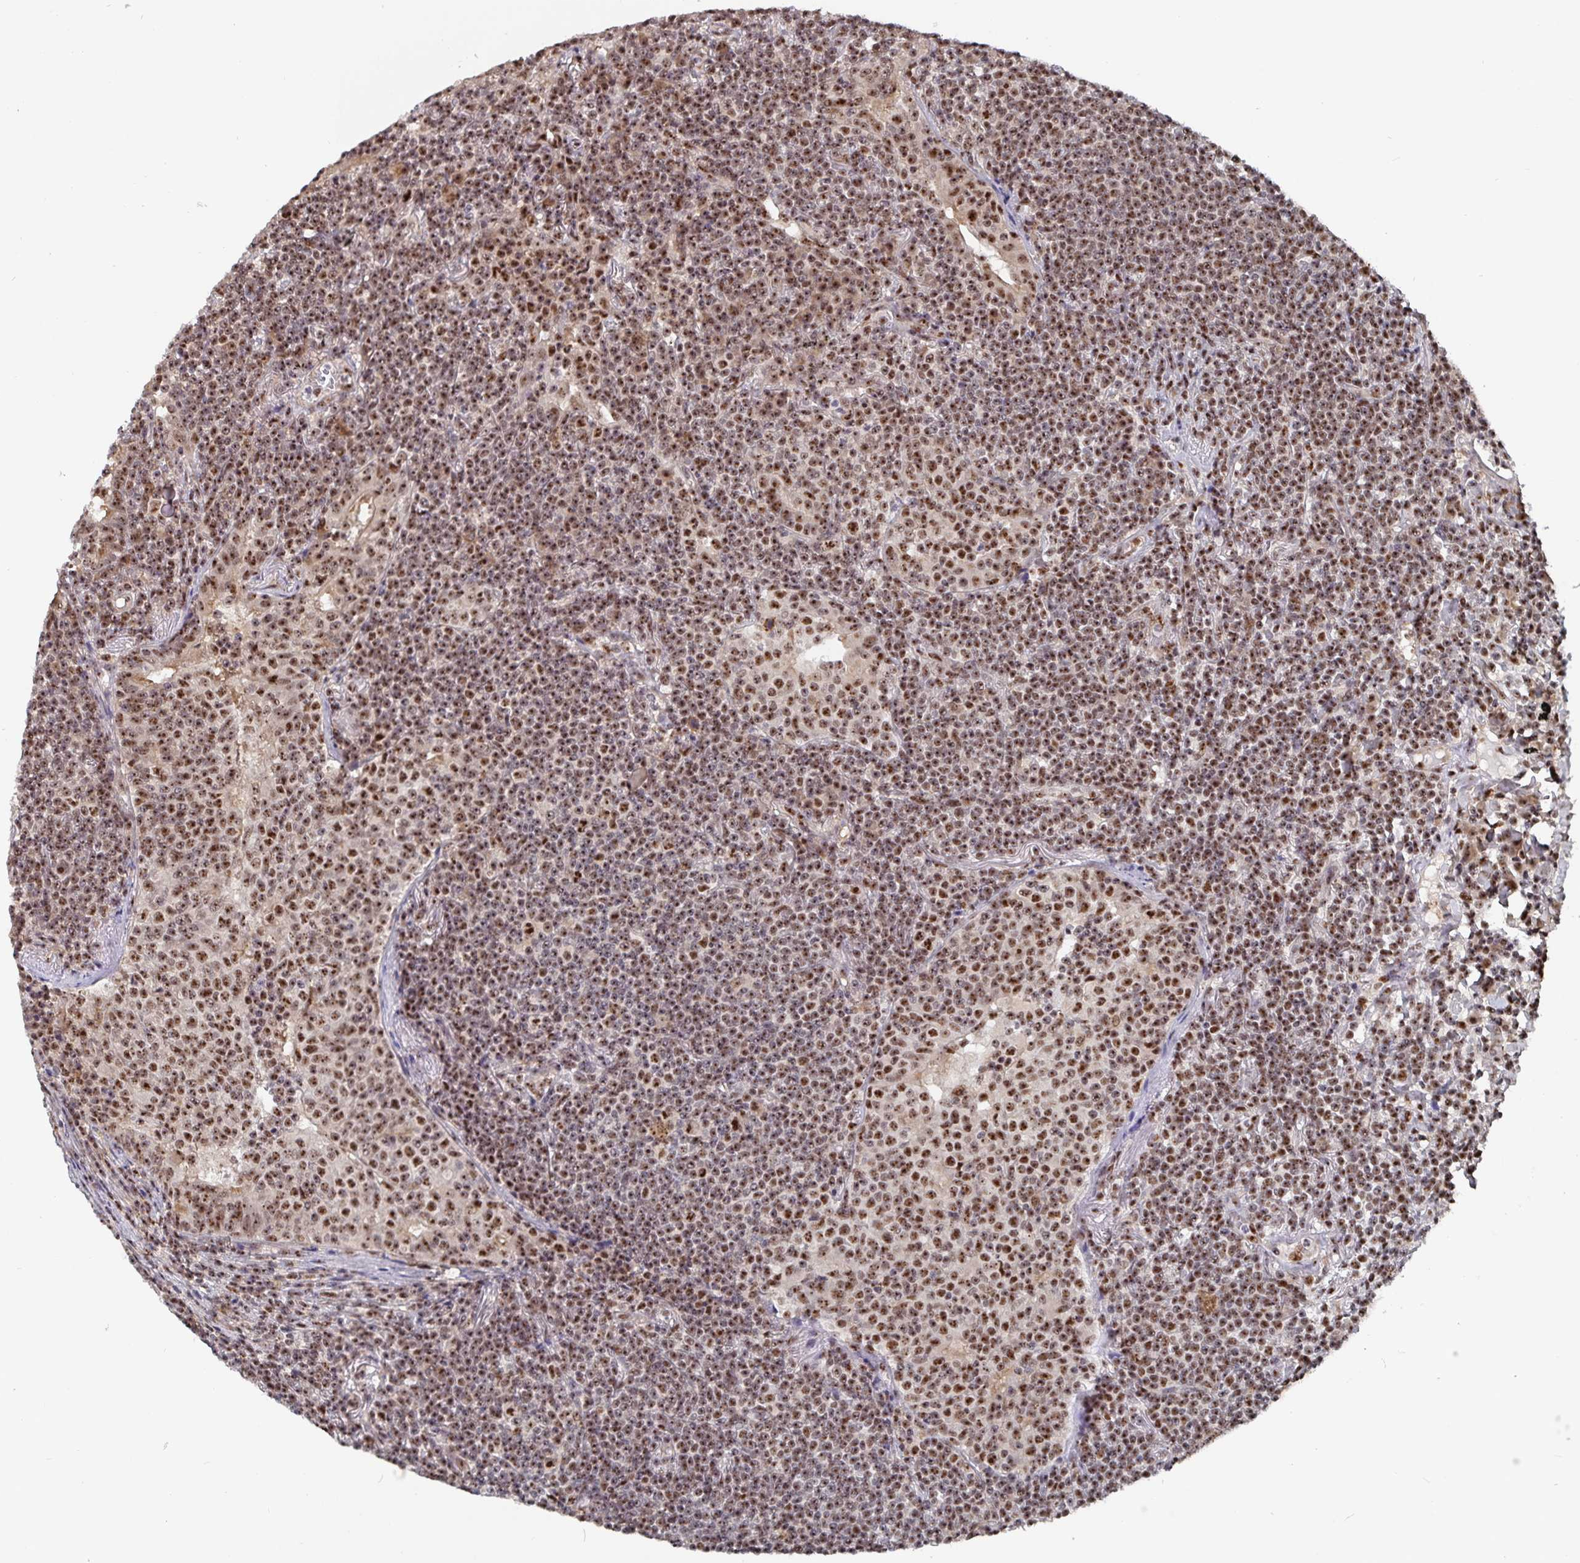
{"staining": {"intensity": "moderate", "quantity": ">75%", "location": "nuclear"}, "tissue": "lymphoma", "cell_type": "Tumor cells", "image_type": "cancer", "snomed": [{"axis": "morphology", "description": "Malignant lymphoma, non-Hodgkin's type, Low grade"}, {"axis": "topography", "description": "Lung"}], "caption": "A histopathology image showing moderate nuclear staining in about >75% of tumor cells in low-grade malignant lymphoma, non-Hodgkin's type, as visualized by brown immunohistochemical staining.", "gene": "LAS1L", "patient": {"sex": "female", "age": 71}}